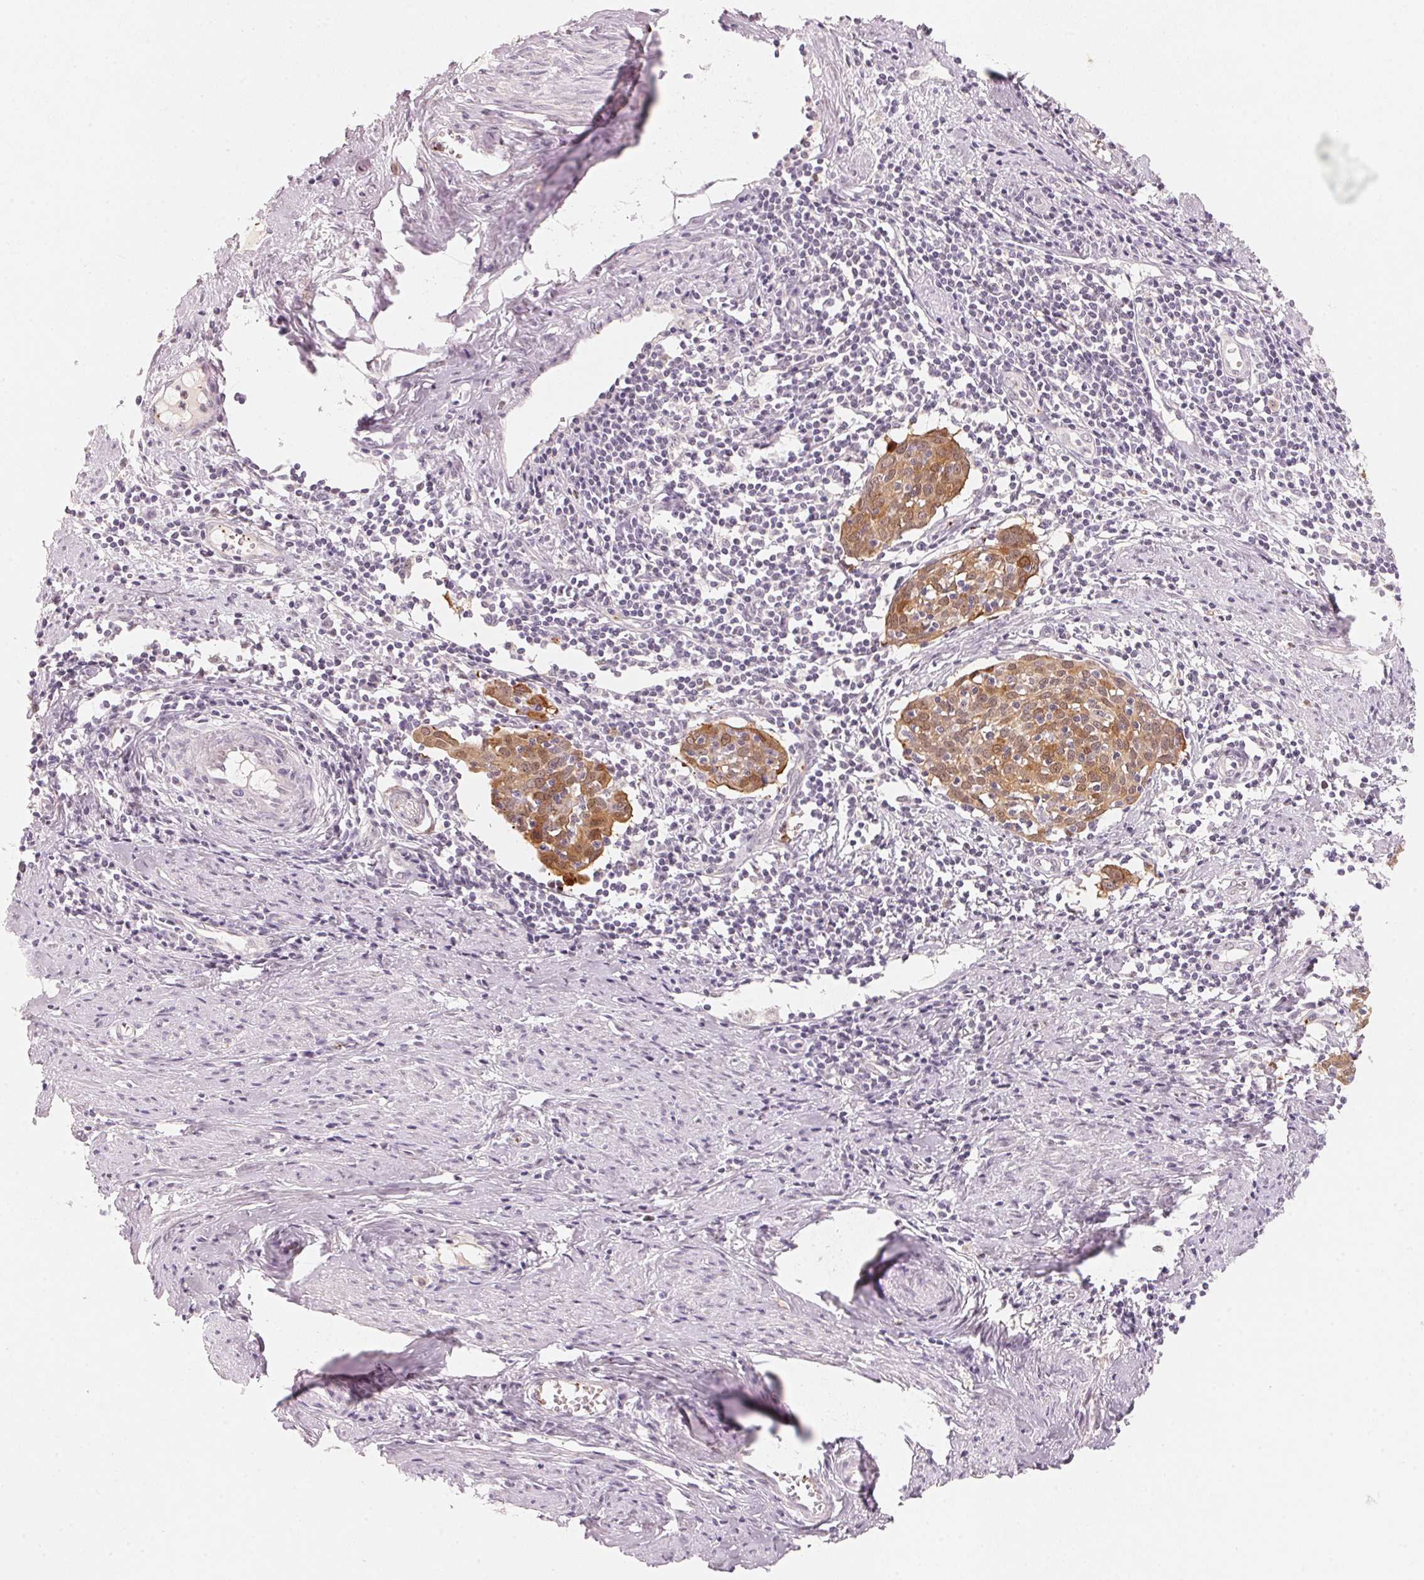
{"staining": {"intensity": "moderate", "quantity": "25%-75%", "location": "cytoplasmic/membranous,nuclear"}, "tissue": "cervical cancer", "cell_type": "Tumor cells", "image_type": "cancer", "snomed": [{"axis": "morphology", "description": "Squamous cell carcinoma, NOS"}, {"axis": "topography", "description": "Cervix"}], "caption": "Protein staining by IHC displays moderate cytoplasmic/membranous and nuclear staining in approximately 25%-75% of tumor cells in cervical squamous cell carcinoma.", "gene": "ARHGAP22", "patient": {"sex": "female", "age": 62}}